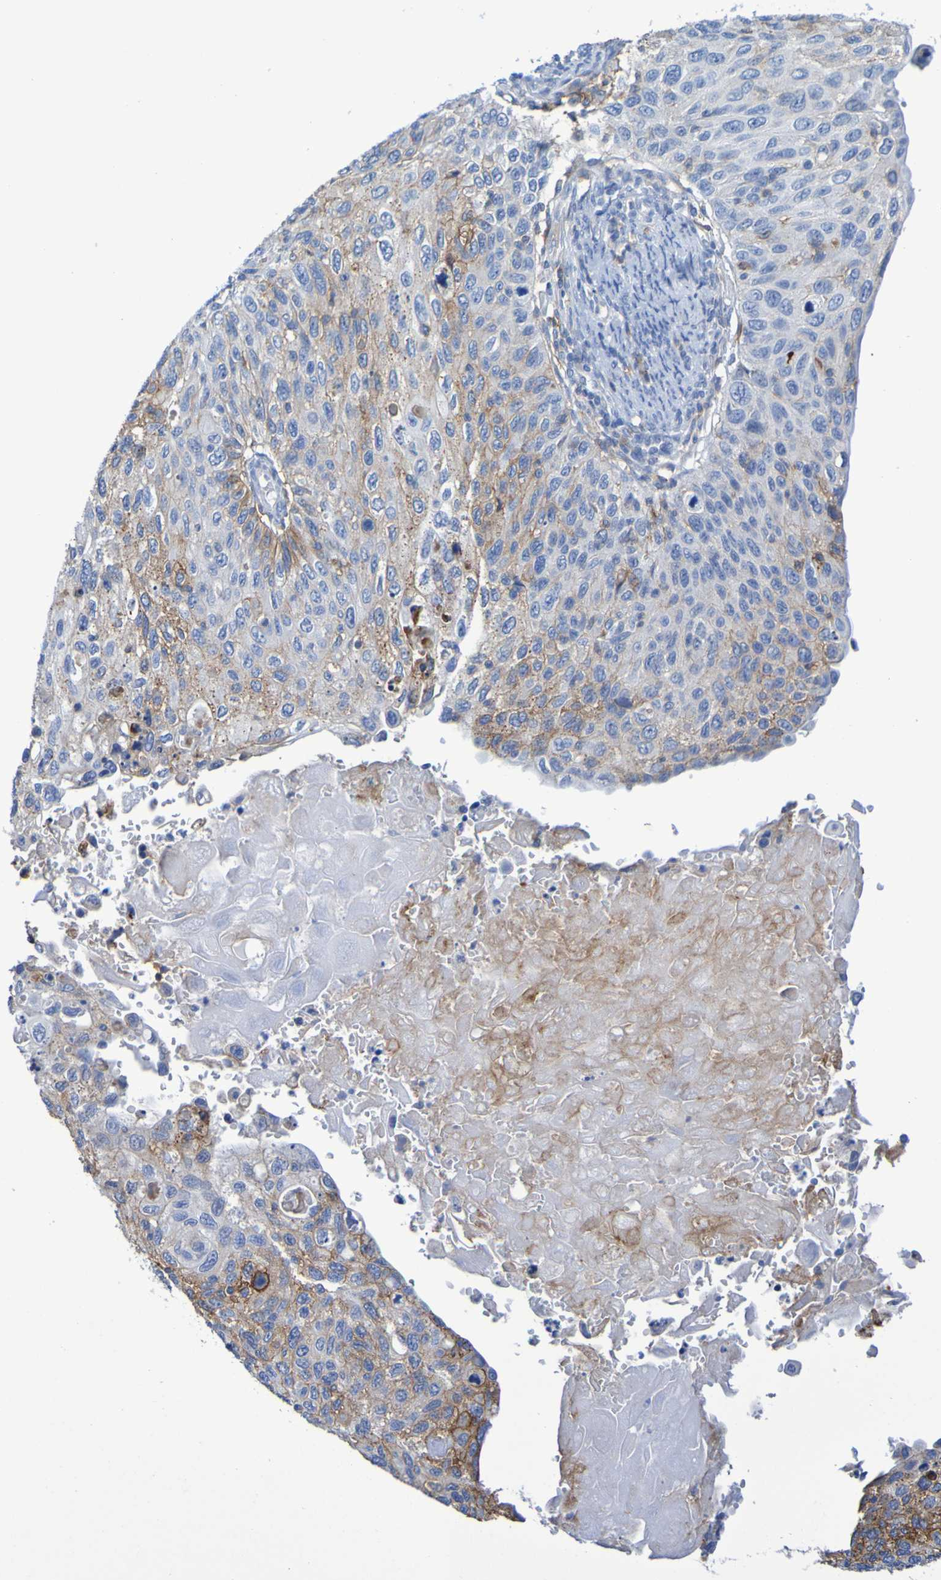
{"staining": {"intensity": "moderate", "quantity": "25%-75%", "location": "cytoplasmic/membranous"}, "tissue": "cervical cancer", "cell_type": "Tumor cells", "image_type": "cancer", "snomed": [{"axis": "morphology", "description": "Squamous cell carcinoma, NOS"}, {"axis": "topography", "description": "Cervix"}], "caption": "Immunohistochemistry photomicrograph of squamous cell carcinoma (cervical) stained for a protein (brown), which exhibits medium levels of moderate cytoplasmic/membranous staining in about 25%-75% of tumor cells.", "gene": "SLC3A2", "patient": {"sex": "female", "age": 70}}